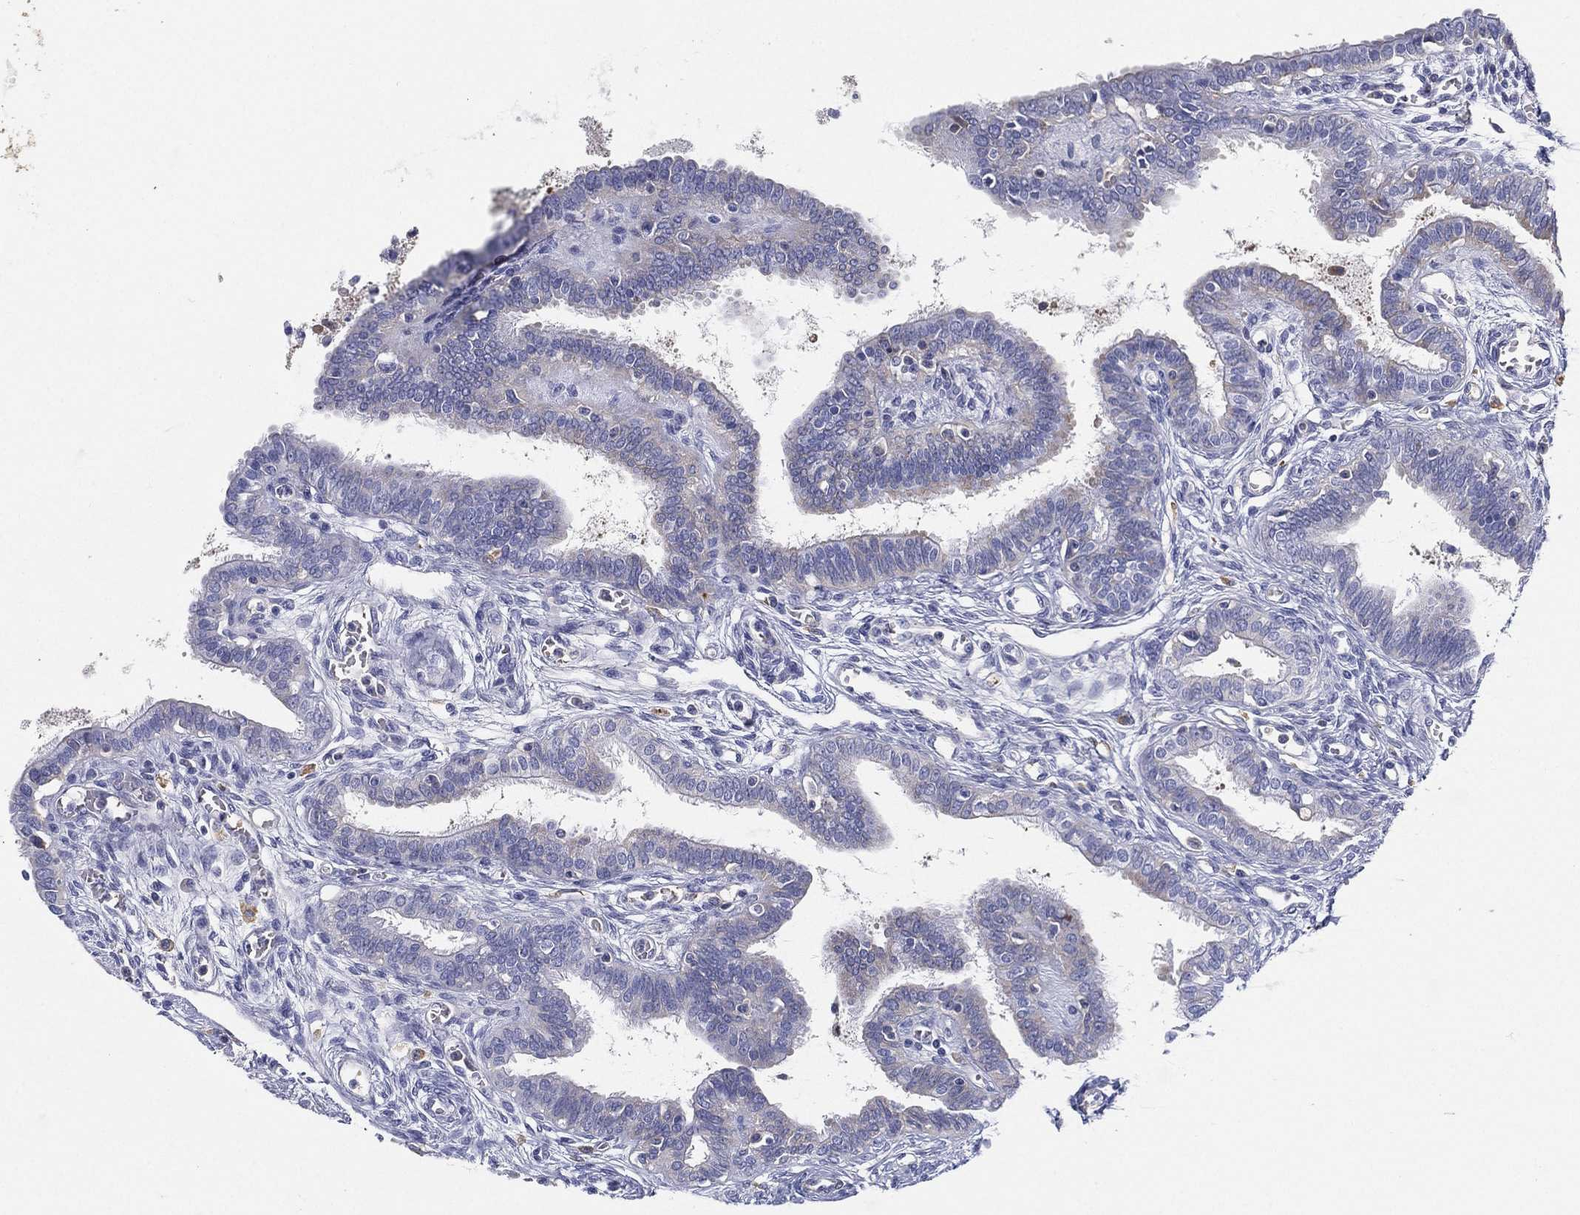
{"staining": {"intensity": "negative", "quantity": "none", "location": "none"}, "tissue": "fallopian tube", "cell_type": "Glandular cells", "image_type": "normal", "snomed": [{"axis": "morphology", "description": "Normal tissue, NOS"}, {"axis": "morphology", "description": "Carcinoma, endometroid"}, {"axis": "topography", "description": "Fallopian tube"}, {"axis": "topography", "description": "Ovary"}], "caption": "Immunohistochemical staining of unremarkable human fallopian tube exhibits no significant staining in glandular cells. (DAB IHC, high magnification).", "gene": "IFNB1", "patient": {"sex": "female", "age": 42}}